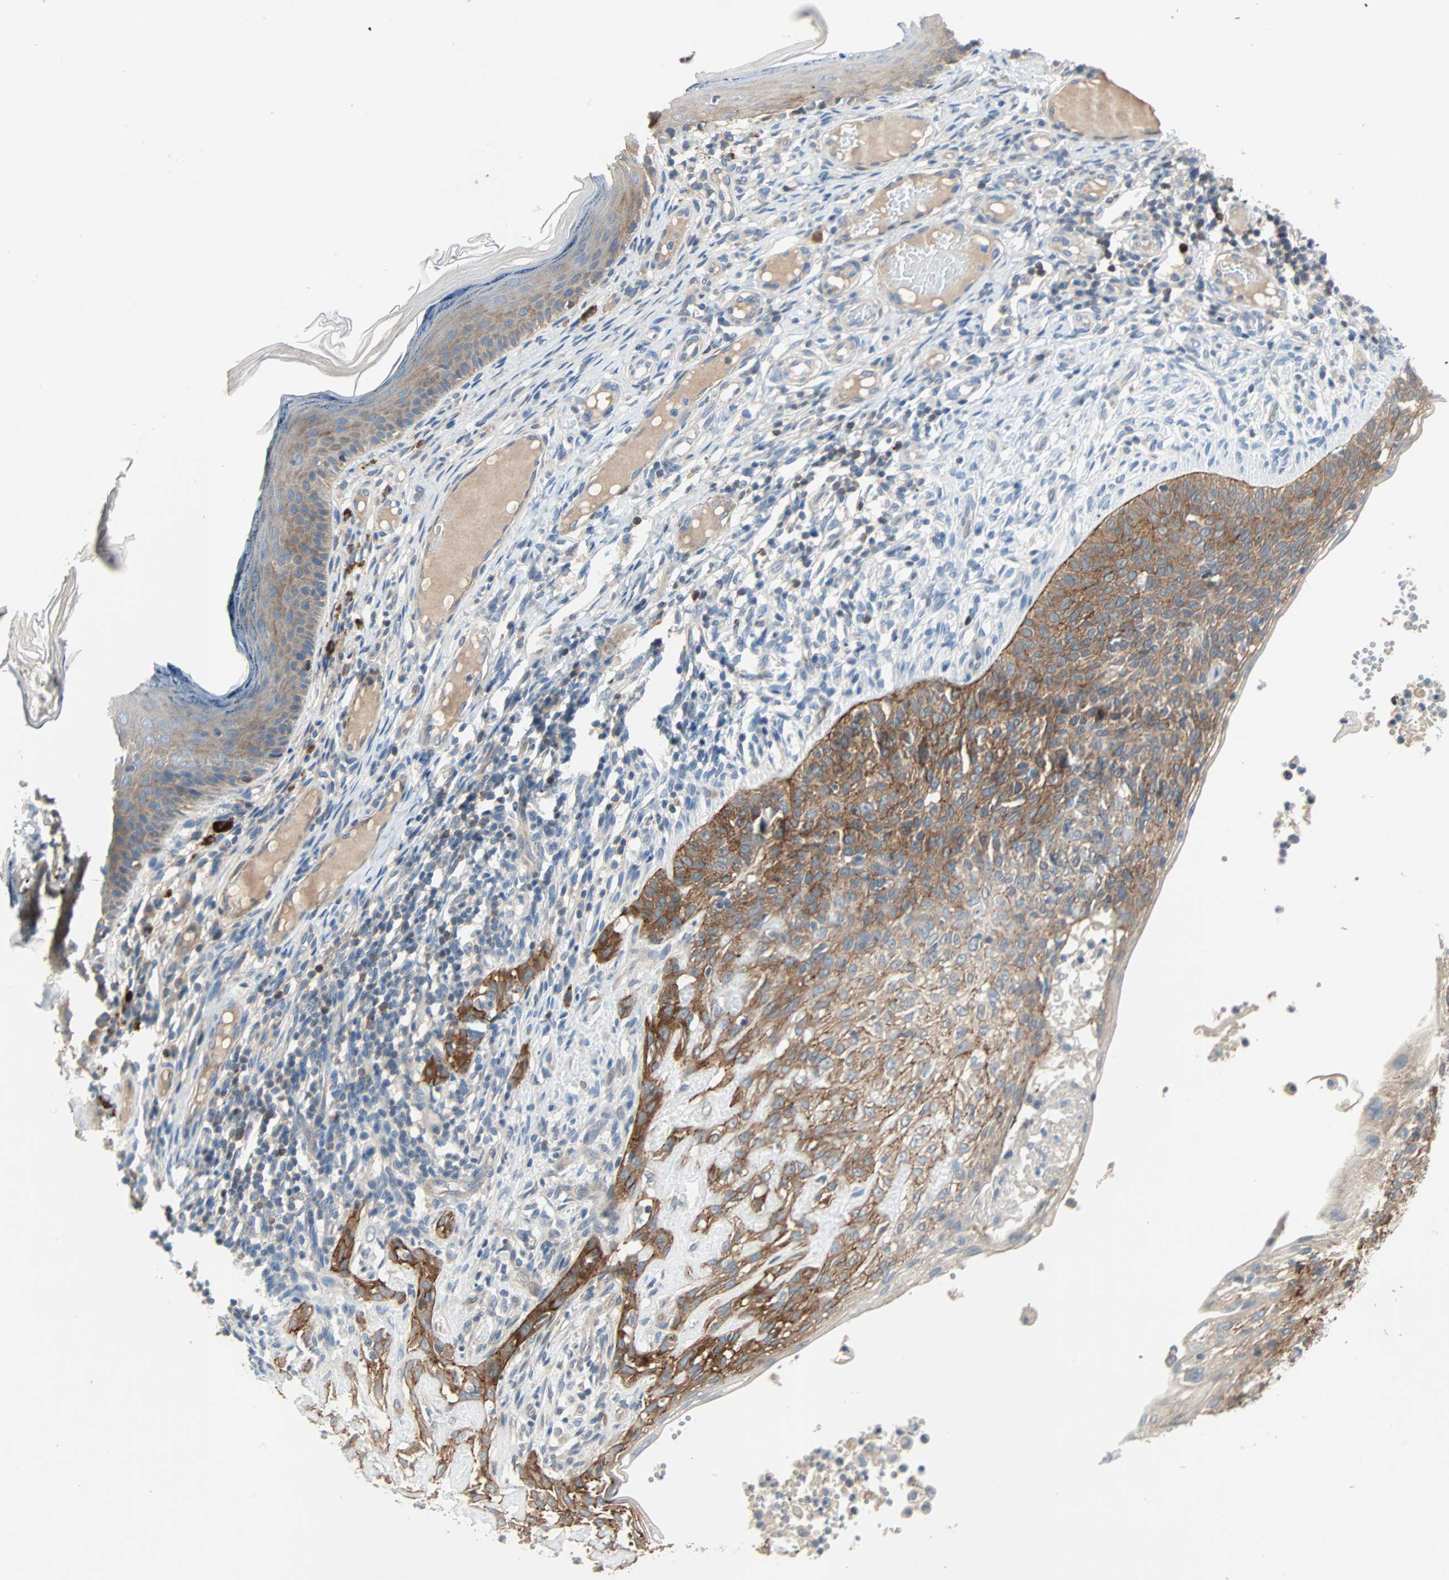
{"staining": {"intensity": "strong", "quantity": ">75%", "location": "cytoplasmic/membranous"}, "tissue": "skin cancer", "cell_type": "Tumor cells", "image_type": "cancer", "snomed": [{"axis": "morphology", "description": "Normal tissue, NOS"}, {"axis": "morphology", "description": "Basal cell carcinoma"}, {"axis": "topography", "description": "Skin"}], "caption": "Human basal cell carcinoma (skin) stained for a protein (brown) displays strong cytoplasmic/membranous positive positivity in approximately >75% of tumor cells.", "gene": "TNFRSF12A", "patient": {"sex": "male", "age": 87}}